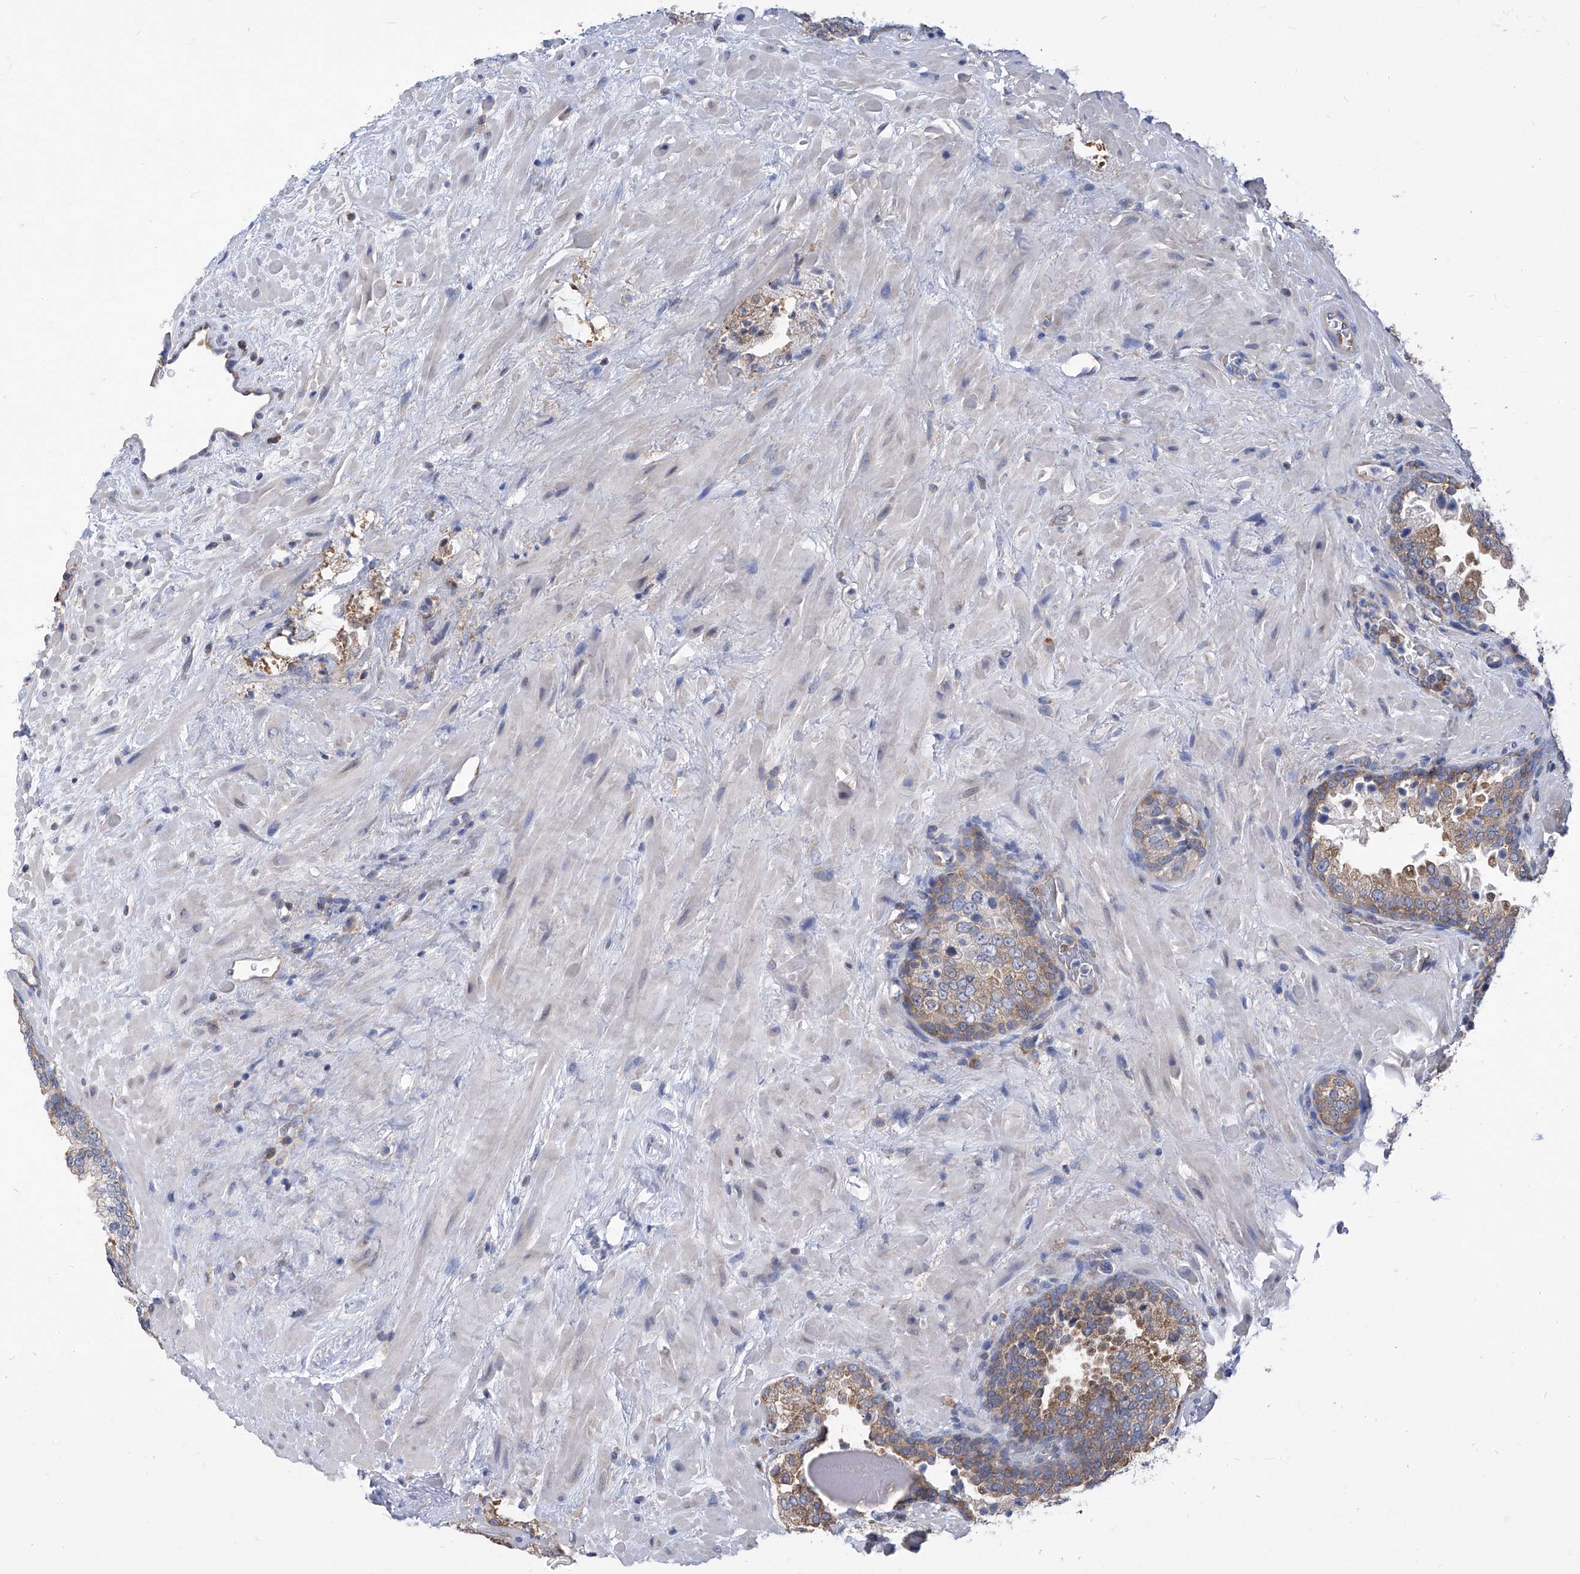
{"staining": {"intensity": "weak", "quantity": "25%-75%", "location": "cytoplasmic/membranous"}, "tissue": "prostate cancer", "cell_type": "Tumor cells", "image_type": "cancer", "snomed": [{"axis": "morphology", "description": "Adenocarcinoma, High grade"}, {"axis": "topography", "description": "Prostate"}], "caption": "Prostate adenocarcinoma (high-grade) stained for a protein exhibits weak cytoplasmic/membranous positivity in tumor cells.", "gene": "EIF3M", "patient": {"sex": "male", "age": 64}}